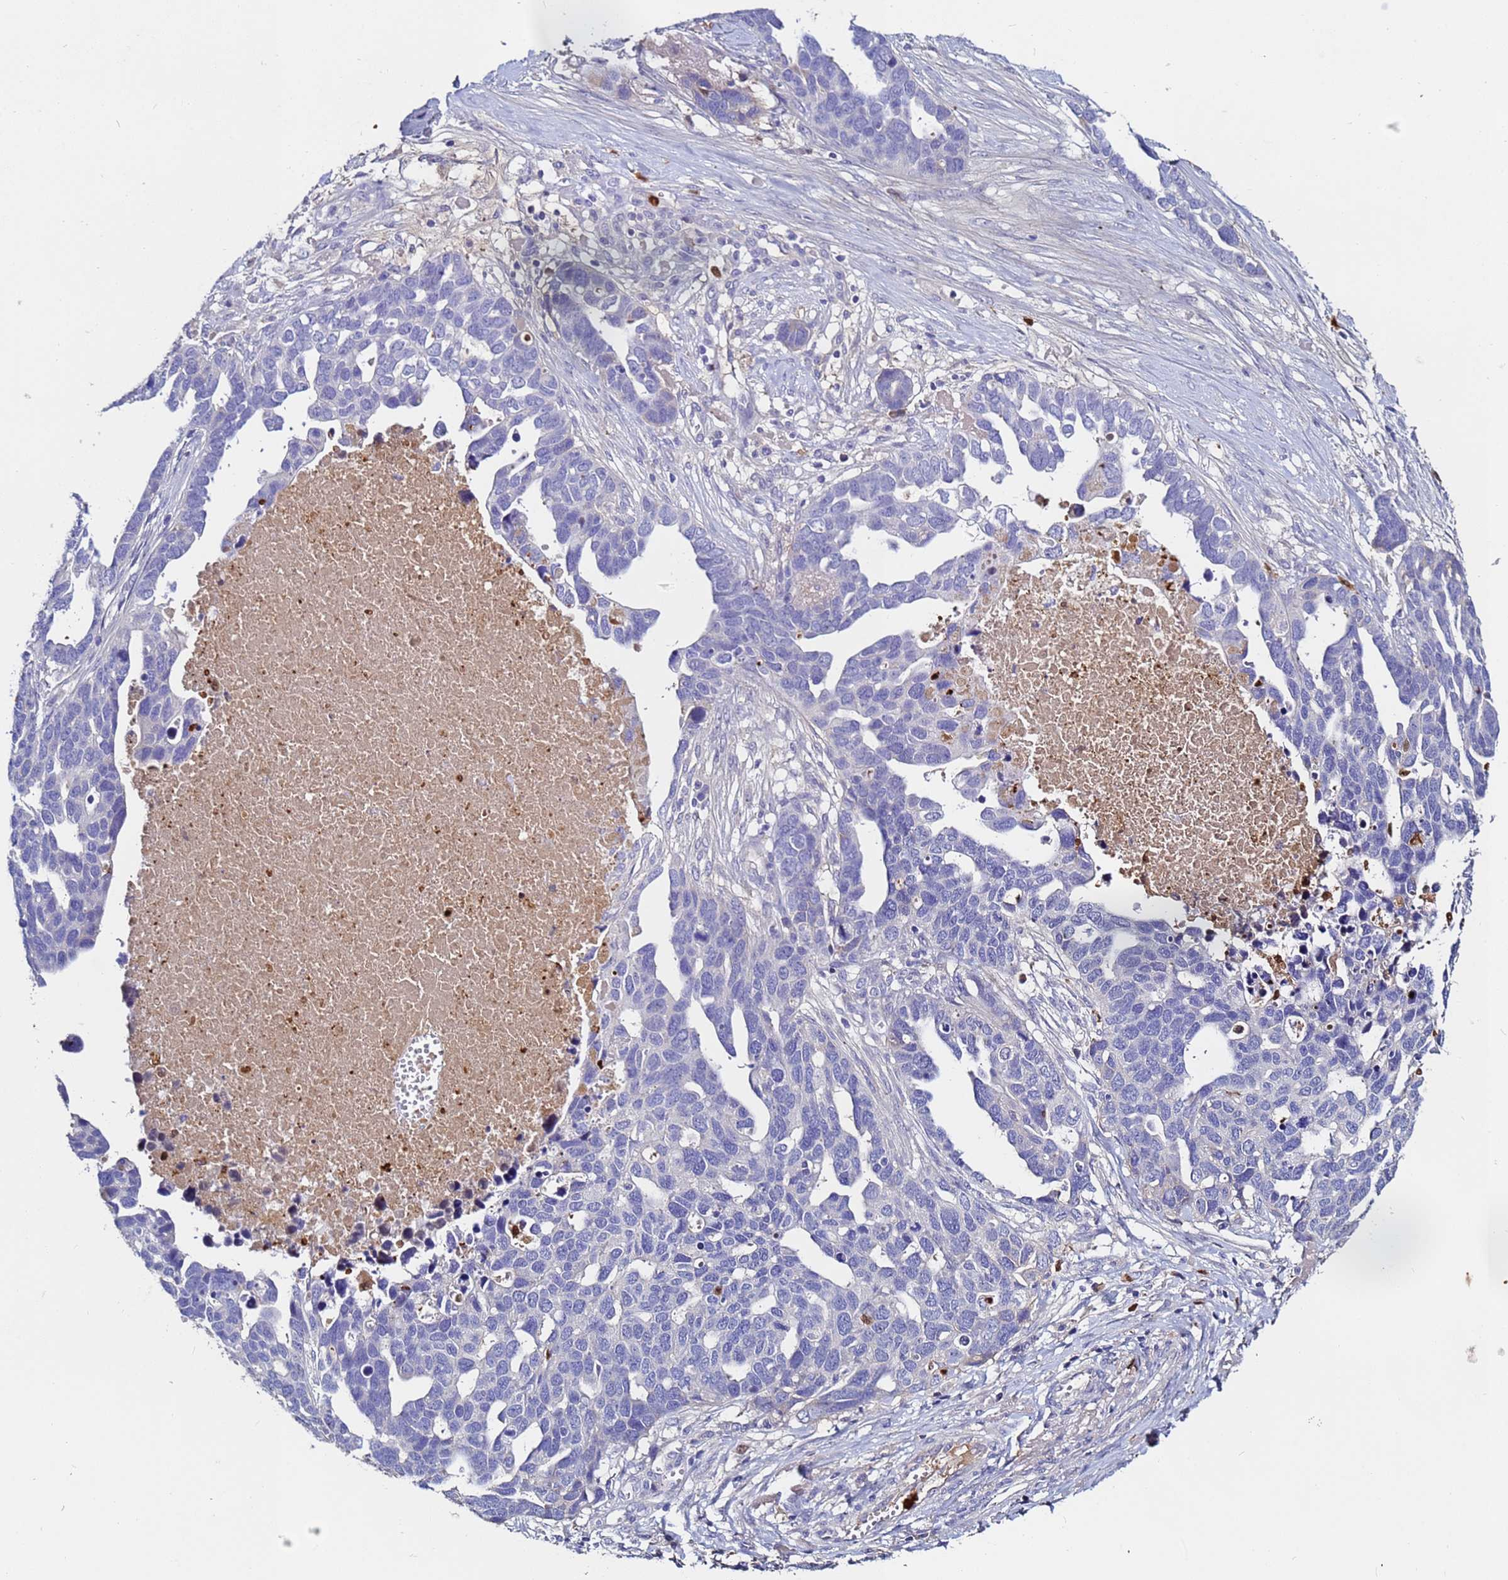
{"staining": {"intensity": "negative", "quantity": "none", "location": "none"}, "tissue": "ovarian cancer", "cell_type": "Tumor cells", "image_type": "cancer", "snomed": [{"axis": "morphology", "description": "Cystadenocarcinoma, serous, NOS"}, {"axis": "topography", "description": "Ovary"}], "caption": "Immunohistochemistry of human ovarian serous cystadenocarcinoma shows no positivity in tumor cells. (DAB (3,3'-diaminobenzidine) immunohistochemistry (IHC) visualized using brightfield microscopy, high magnification).", "gene": "TUBAL3", "patient": {"sex": "female", "age": 54}}